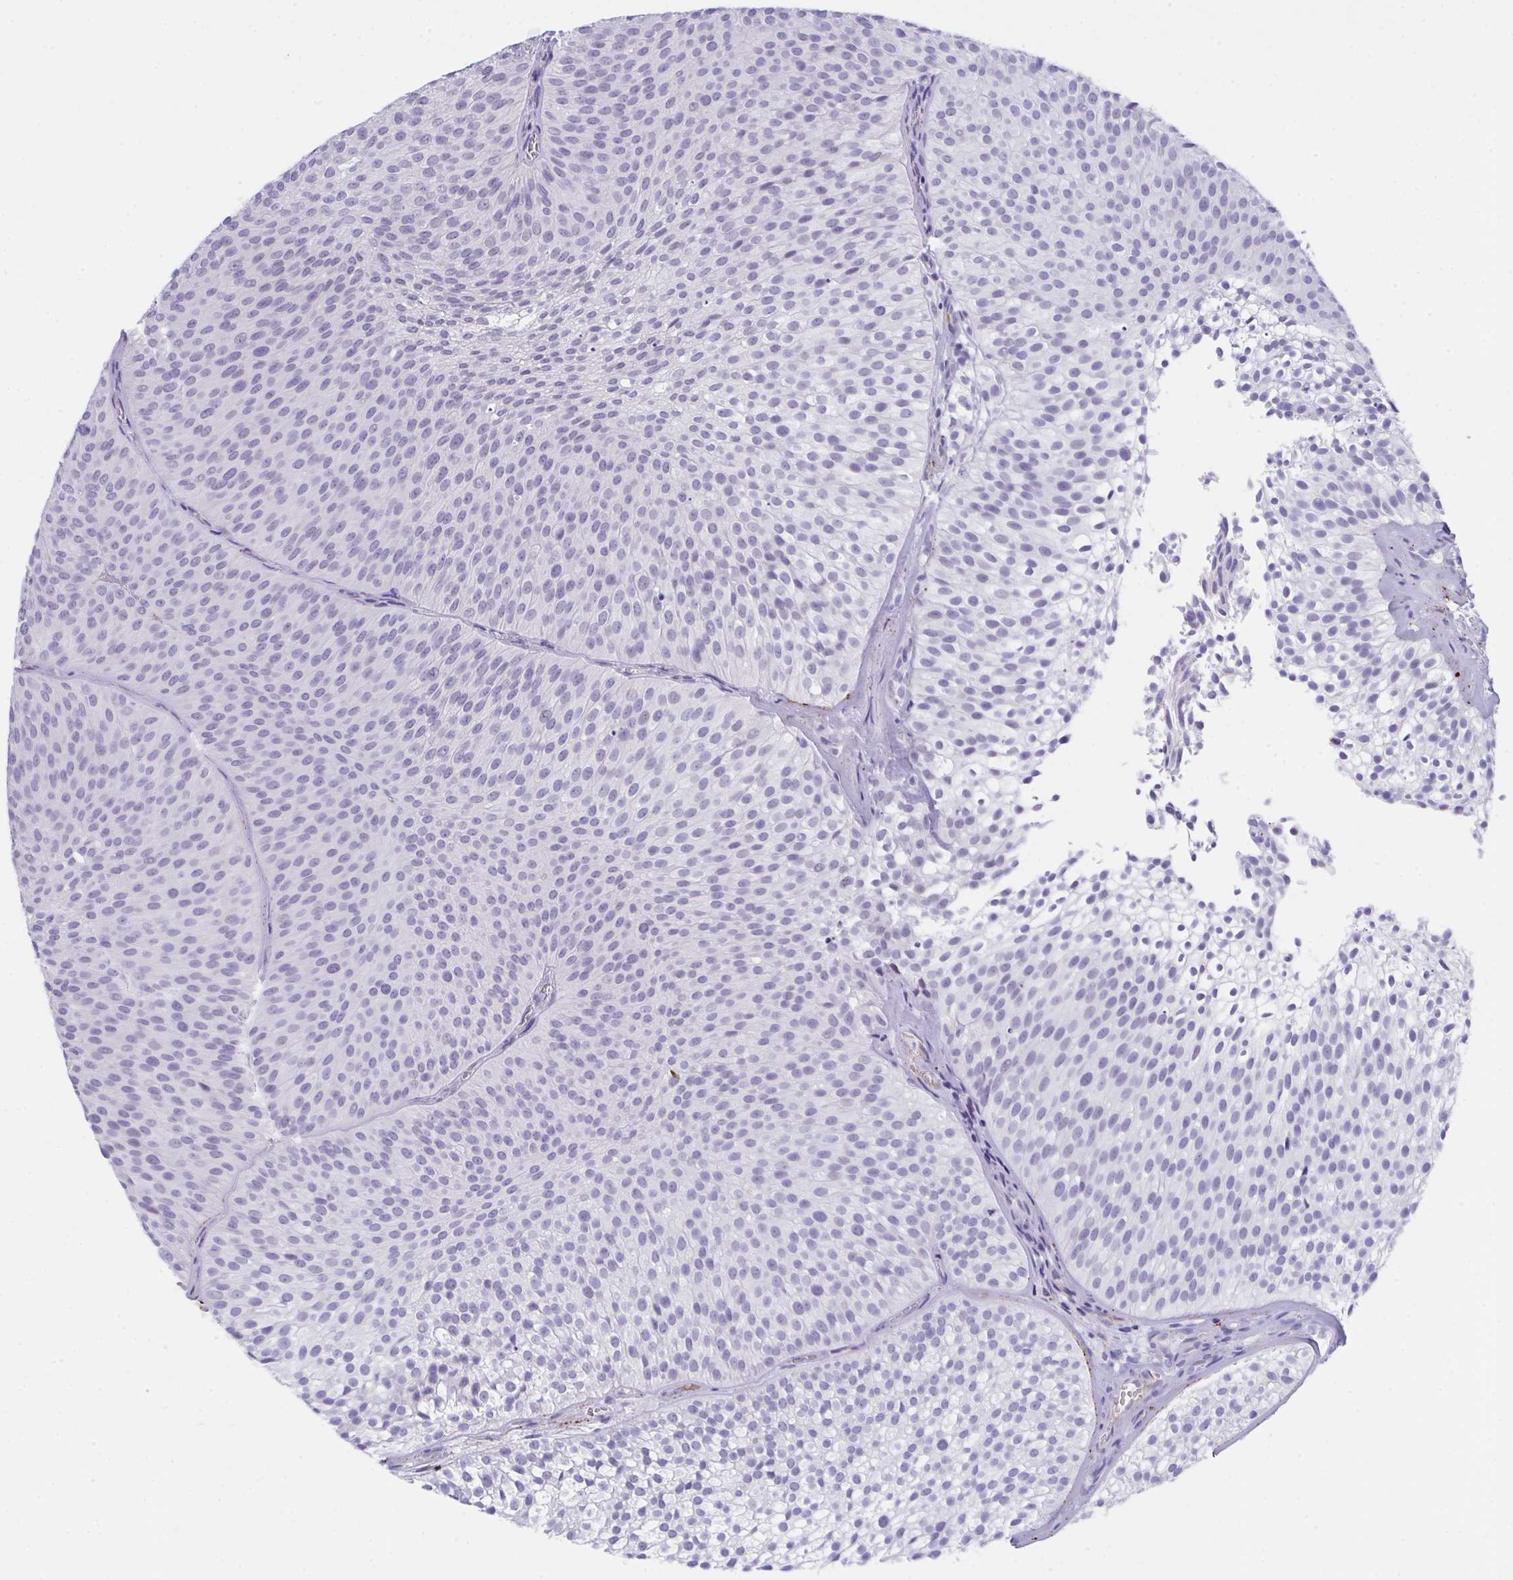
{"staining": {"intensity": "negative", "quantity": "none", "location": "none"}, "tissue": "urothelial cancer", "cell_type": "Tumor cells", "image_type": "cancer", "snomed": [{"axis": "morphology", "description": "Urothelial carcinoma, Low grade"}, {"axis": "topography", "description": "Urinary bladder"}], "caption": "Urothelial cancer was stained to show a protein in brown. There is no significant expression in tumor cells.", "gene": "KMT2E", "patient": {"sex": "male", "age": 91}}